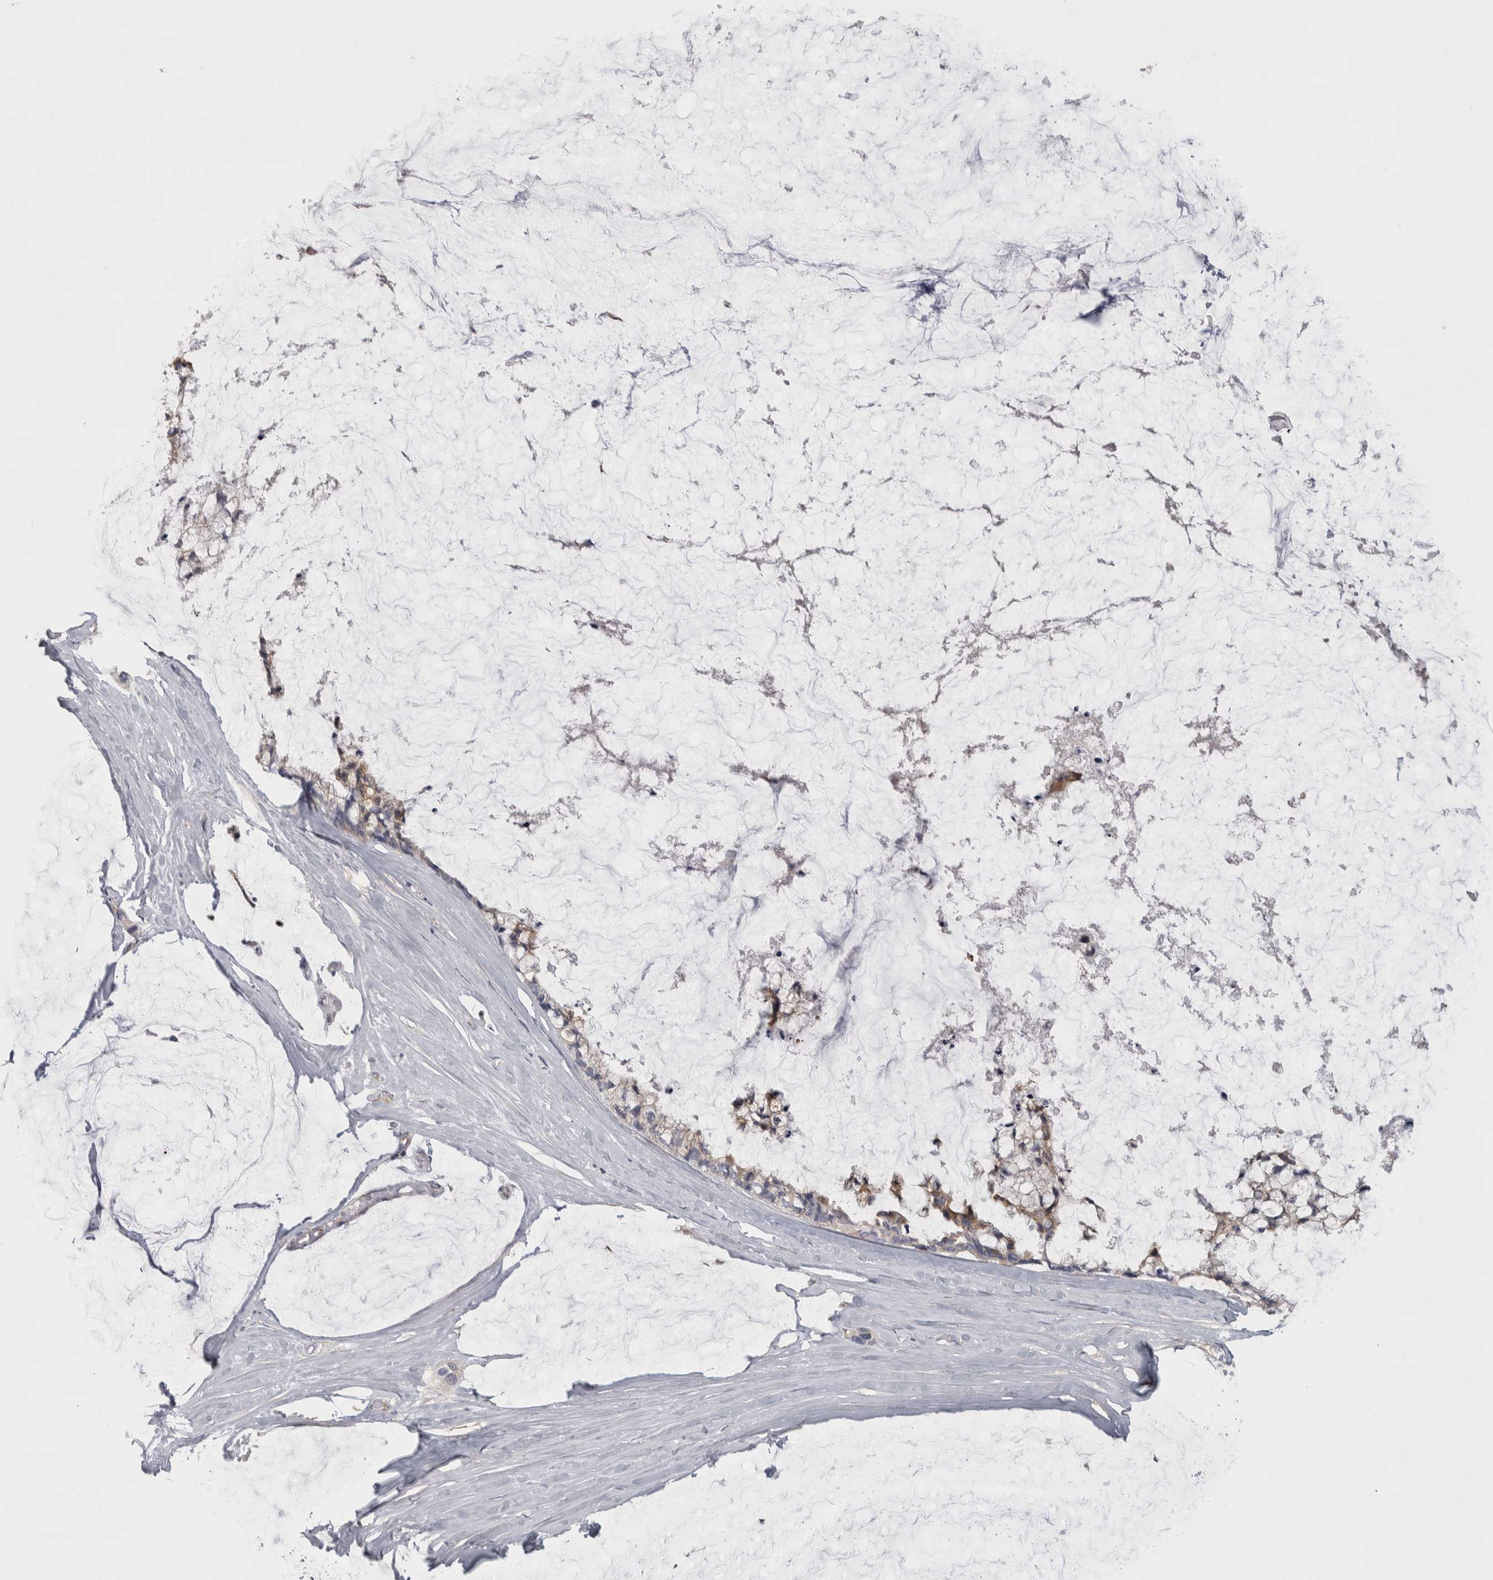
{"staining": {"intensity": "moderate", "quantity": ">75%", "location": "cytoplasmic/membranous"}, "tissue": "ovarian cancer", "cell_type": "Tumor cells", "image_type": "cancer", "snomed": [{"axis": "morphology", "description": "Cystadenocarcinoma, mucinous, NOS"}, {"axis": "topography", "description": "Ovary"}], "caption": "Immunohistochemistry staining of mucinous cystadenocarcinoma (ovarian), which shows medium levels of moderate cytoplasmic/membranous positivity in approximately >75% of tumor cells indicating moderate cytoplasmic/membranous protein positivity. The staining was performed using DAB (3,3'-diaminobenzidine) (brown) for protein detection and nuclei were counterstained in hematoxylin (blue).", "gene": "NFKB2", "patient": {"sex": "female", "age": 39}}